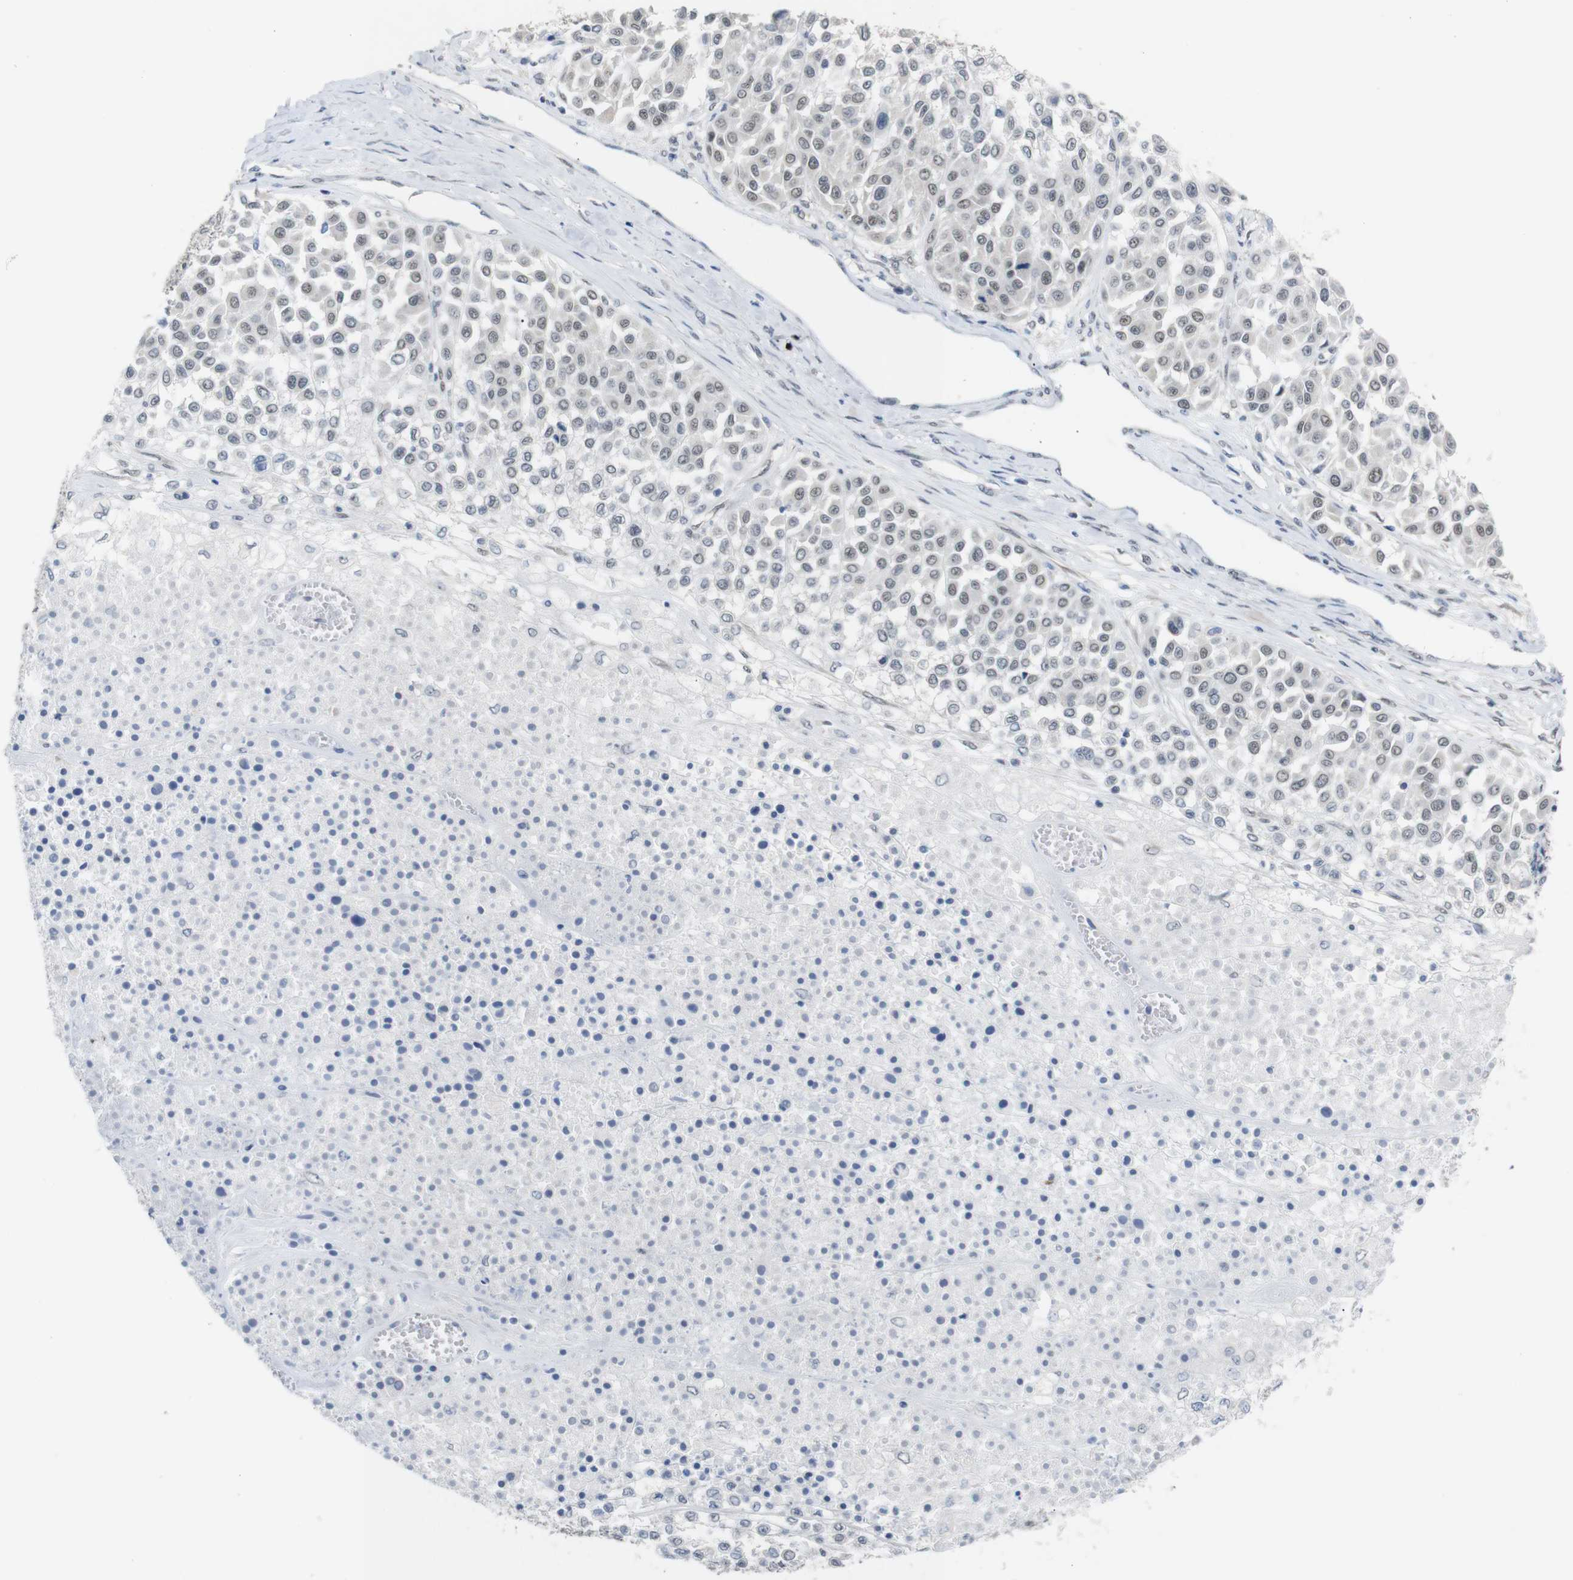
{"staining": {"intensity": "weak", "quantity": ">75%", "location": "nuclear"}, "tissue": "melanoma", "cell_type": "Tumor cells", "image_type": "cancer", "snomed": [{"axis": "morphology", "description": "Malignant melanoma, Metastatic site"}, {"axis": "topography", "description": "Soft tissue"}], "caption": "Human melanoma stained with a brown dye reveals weak nuclear positive expression in approximately >75% of tumor cells.", "gene": "GPR158", "patient": {"sex": "male", "age": 41}}